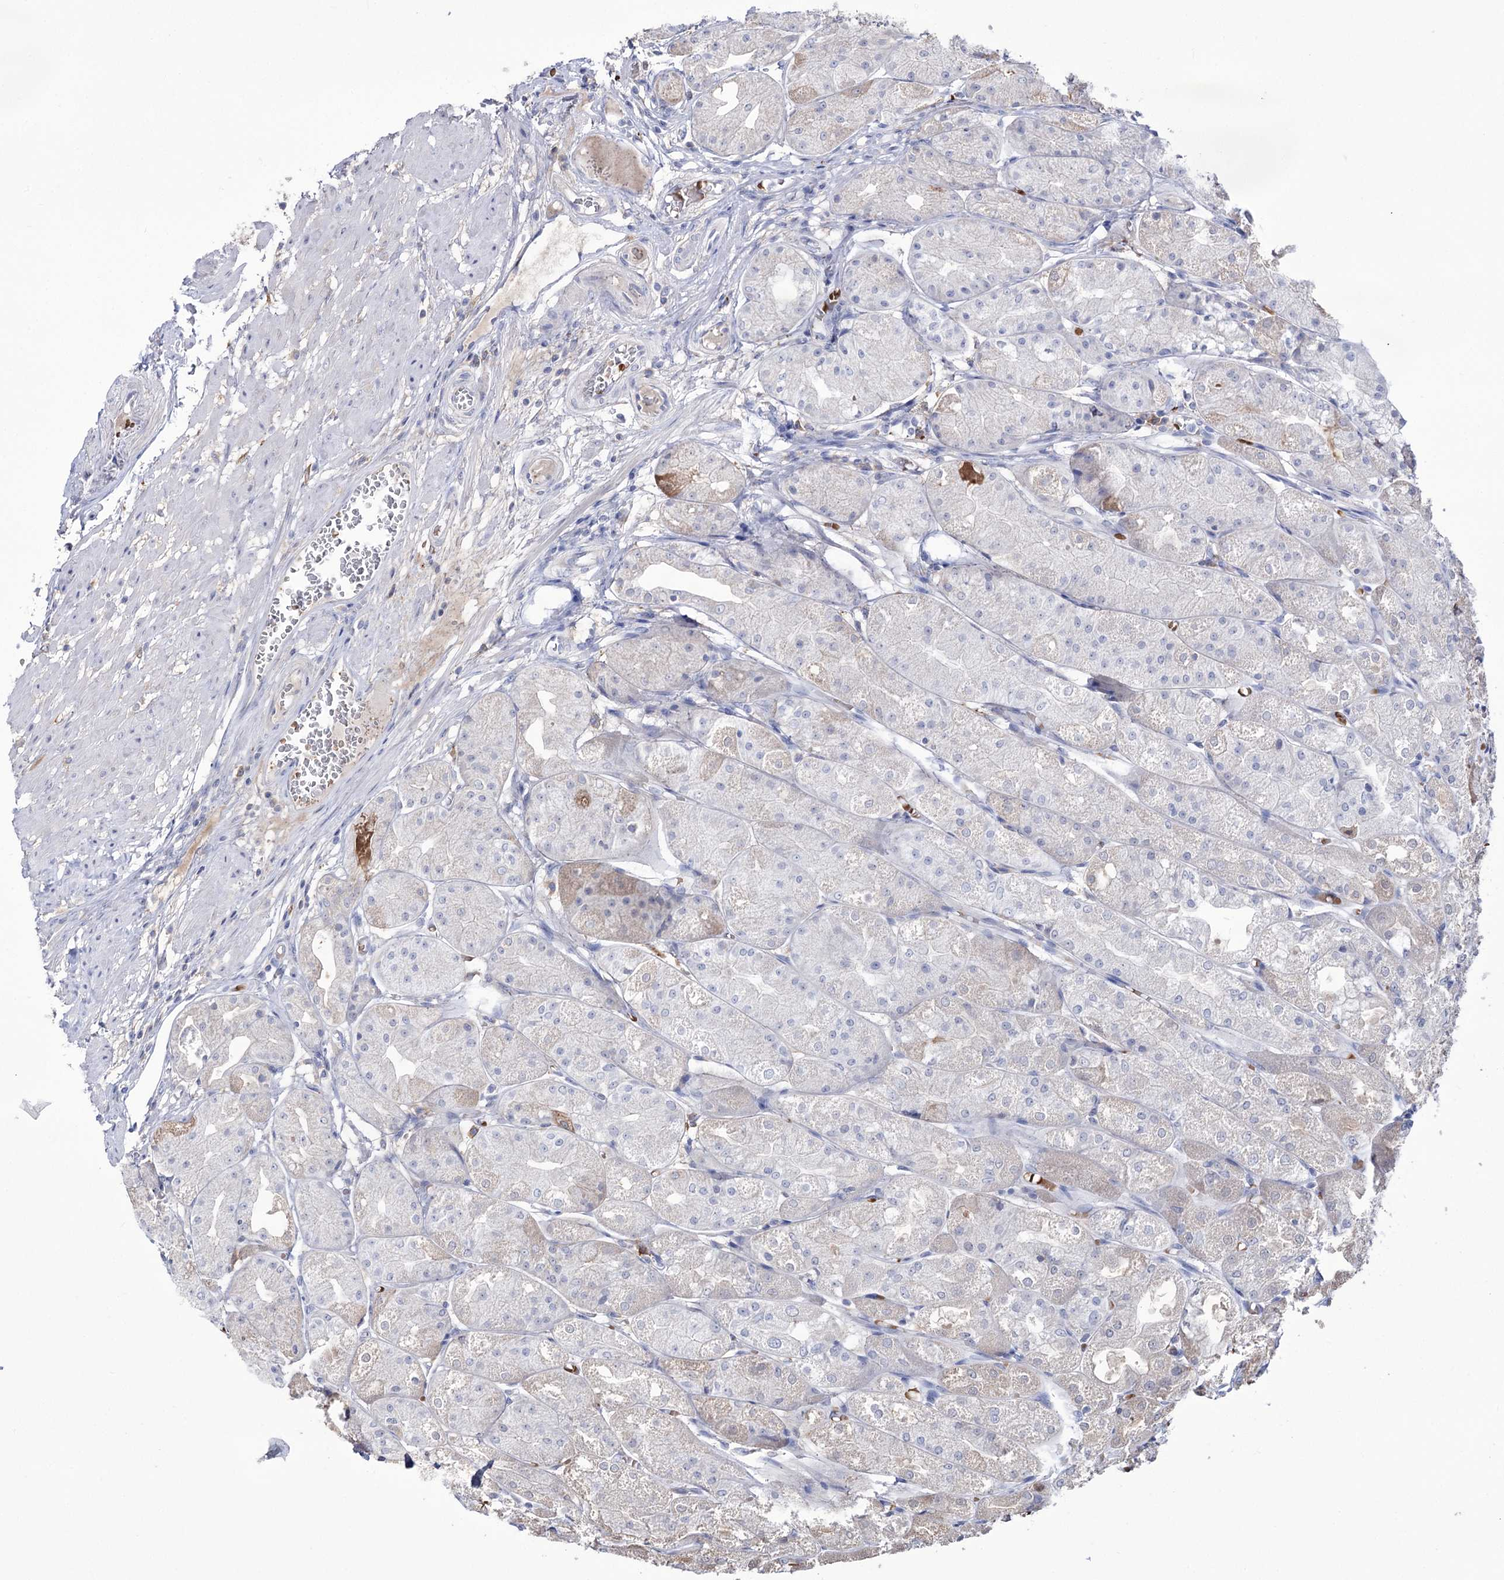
{"staining": {"intensity": "moderate", "quantity": "<25%", "location": "cytoplasmic/membranous"}, "tissue": "stomach", "cell_type": "Glandular cells", "image_type": "normal", "snomed": [{"axis": "morphology", "description": "Normal tissue, NOS"}, {"axis": "topography", "description": "Stomach, upper"}], "caption": "Stomach stained with immunohistochemistry reveals moderate cytoplasmic/membranous positivity in about <25% of glandular cells.", "gene": "ZNF622", "patient": {"sex": "male", "age": 72}}